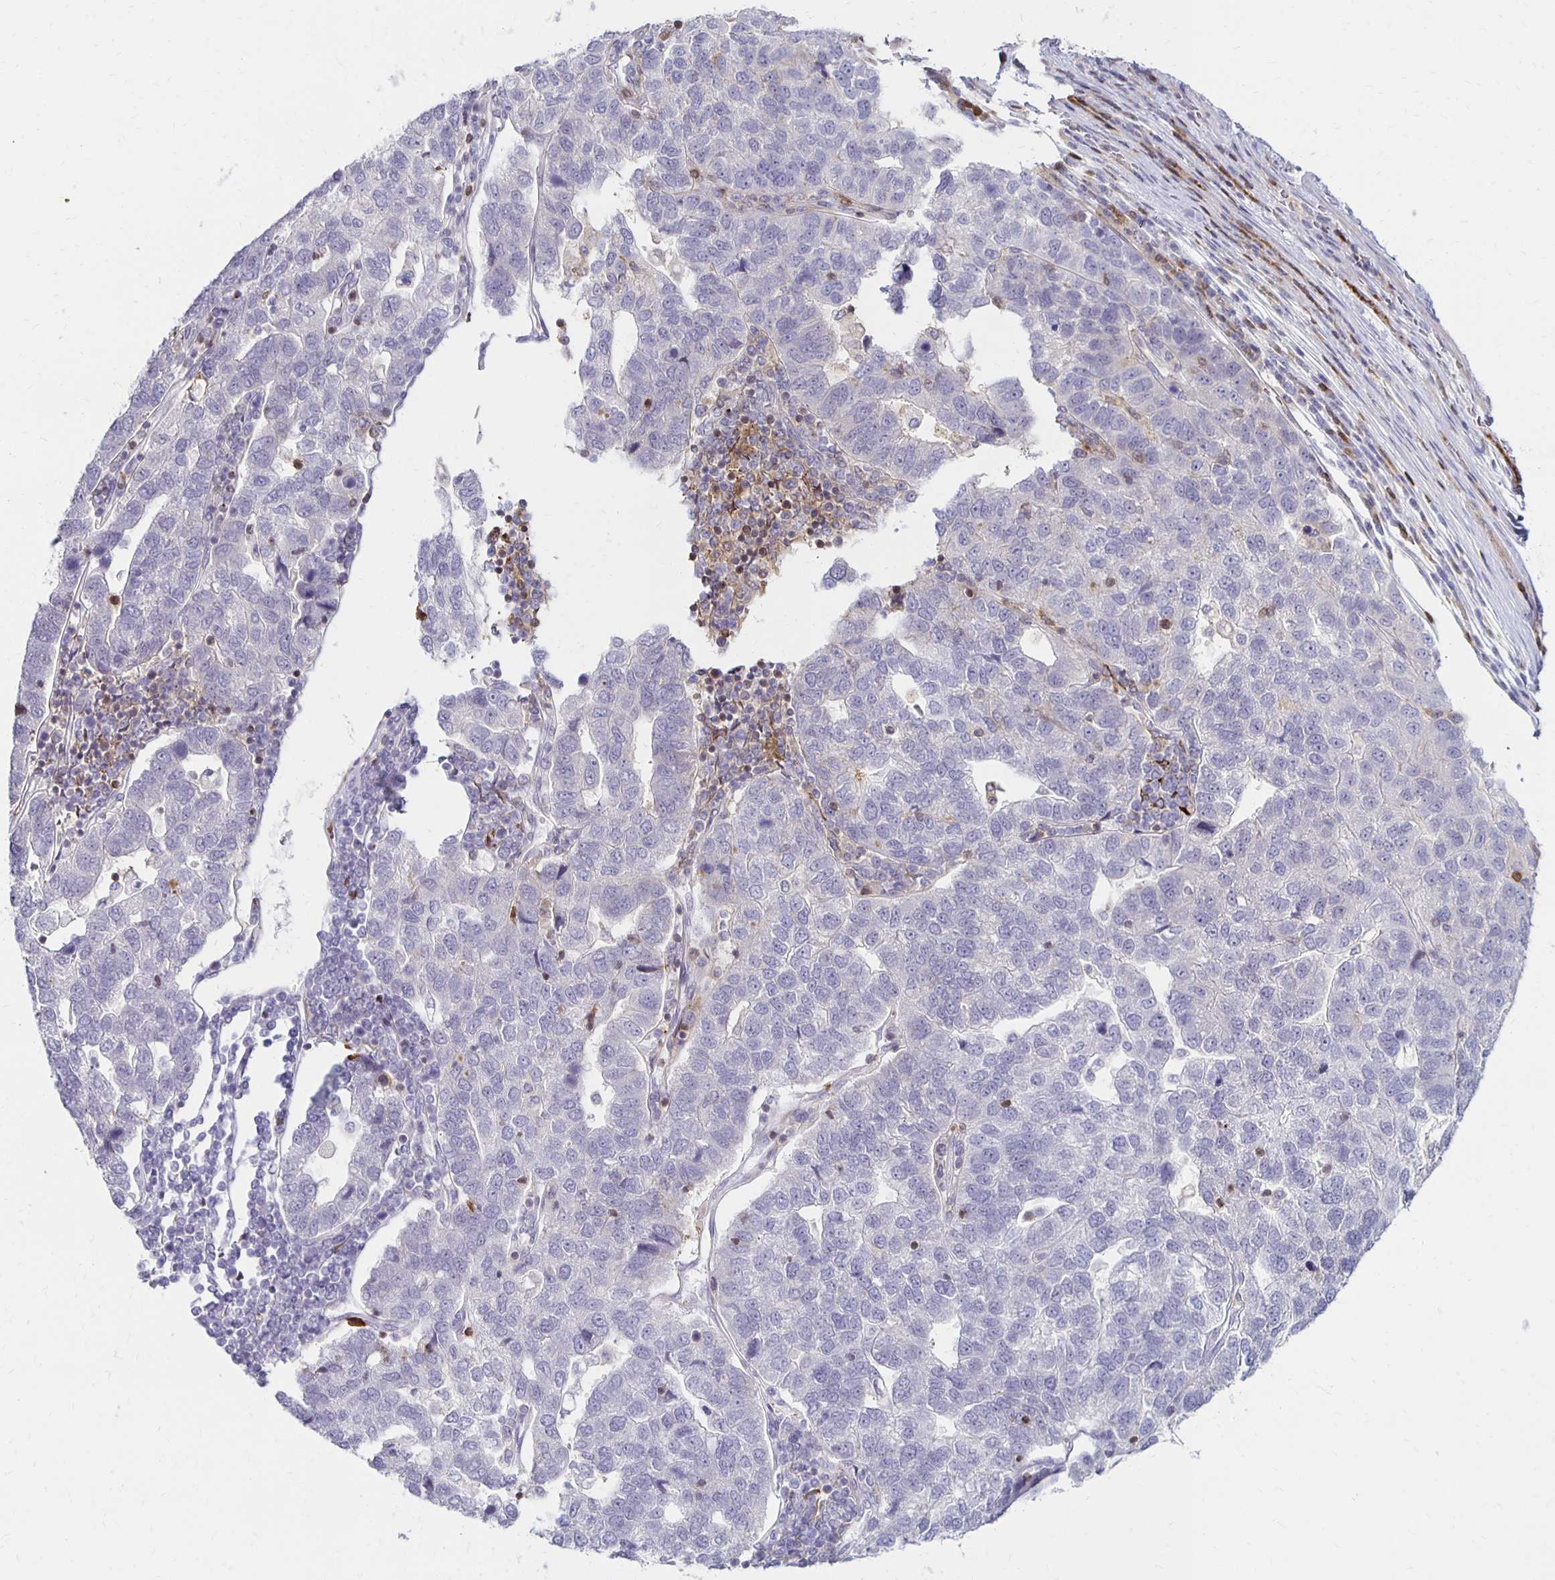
{"staining": {"intensity": "negative", "quantity": "none", "location": "none"}, "tissue": "pancreatic cancer", "cell_type": "Tumor cells", "image_type": "cancer", "snomed": [{"axis": "morphology", "description": "Adenocarcinoma, NOS"}, {"axis": "topography", "description": "Pancreas"}], "caption": "DAB immunohistochemical staining of human pancreatic cancer (adenocarcinoma) reveals no significant staining in tumor cells. Brightfield microscopy of immunohistochemistry stained with DAB (3,3'-diaminobenzidine) (brown) and hematoxylin (blue), captured at high magnification.", "gene": "CCL21", "patient": {"sex": "female", "age": 61}}